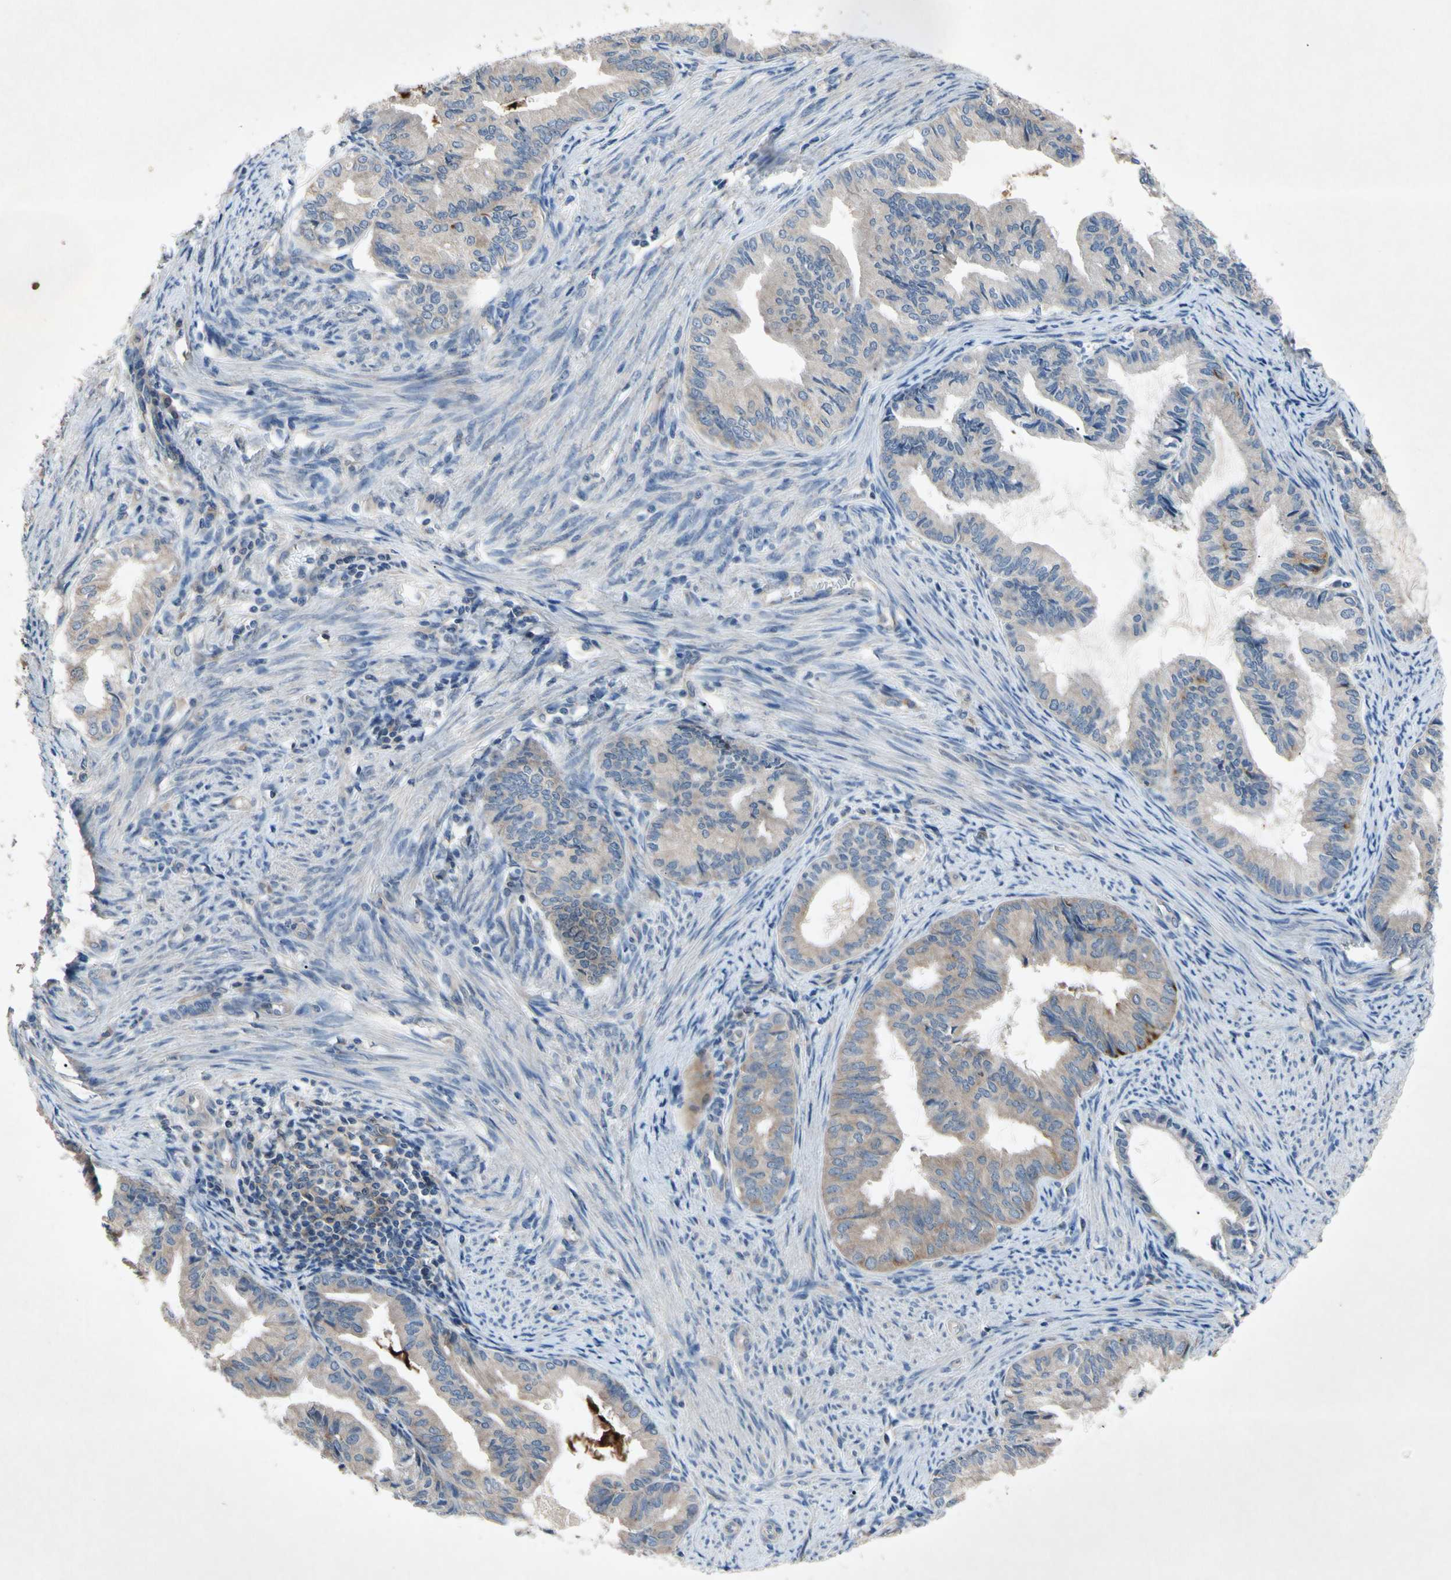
{"staining": {"intensity": "moderate", "quantity": "25%-75%", "location": "cytoplasmic/membranous"}, "tissue": "endometrial cancer", "cell_type": "Tumor cells", "image_type": "cancer", "snomed": [{"axis": "morphology", "description": "Adenocarcinoma, NOS"}, {"axis": "topography", "description": "Endometrium"}], "caption": "Immunohistochemical staining of human adenocarcinoma (endometrial) exhibits moderate cytoplasmic/membranous protein staining in approximately 25%-75% of tumor cells.", "gene": "HILPDA", "patient": {"sex": "female", "age": 86}}